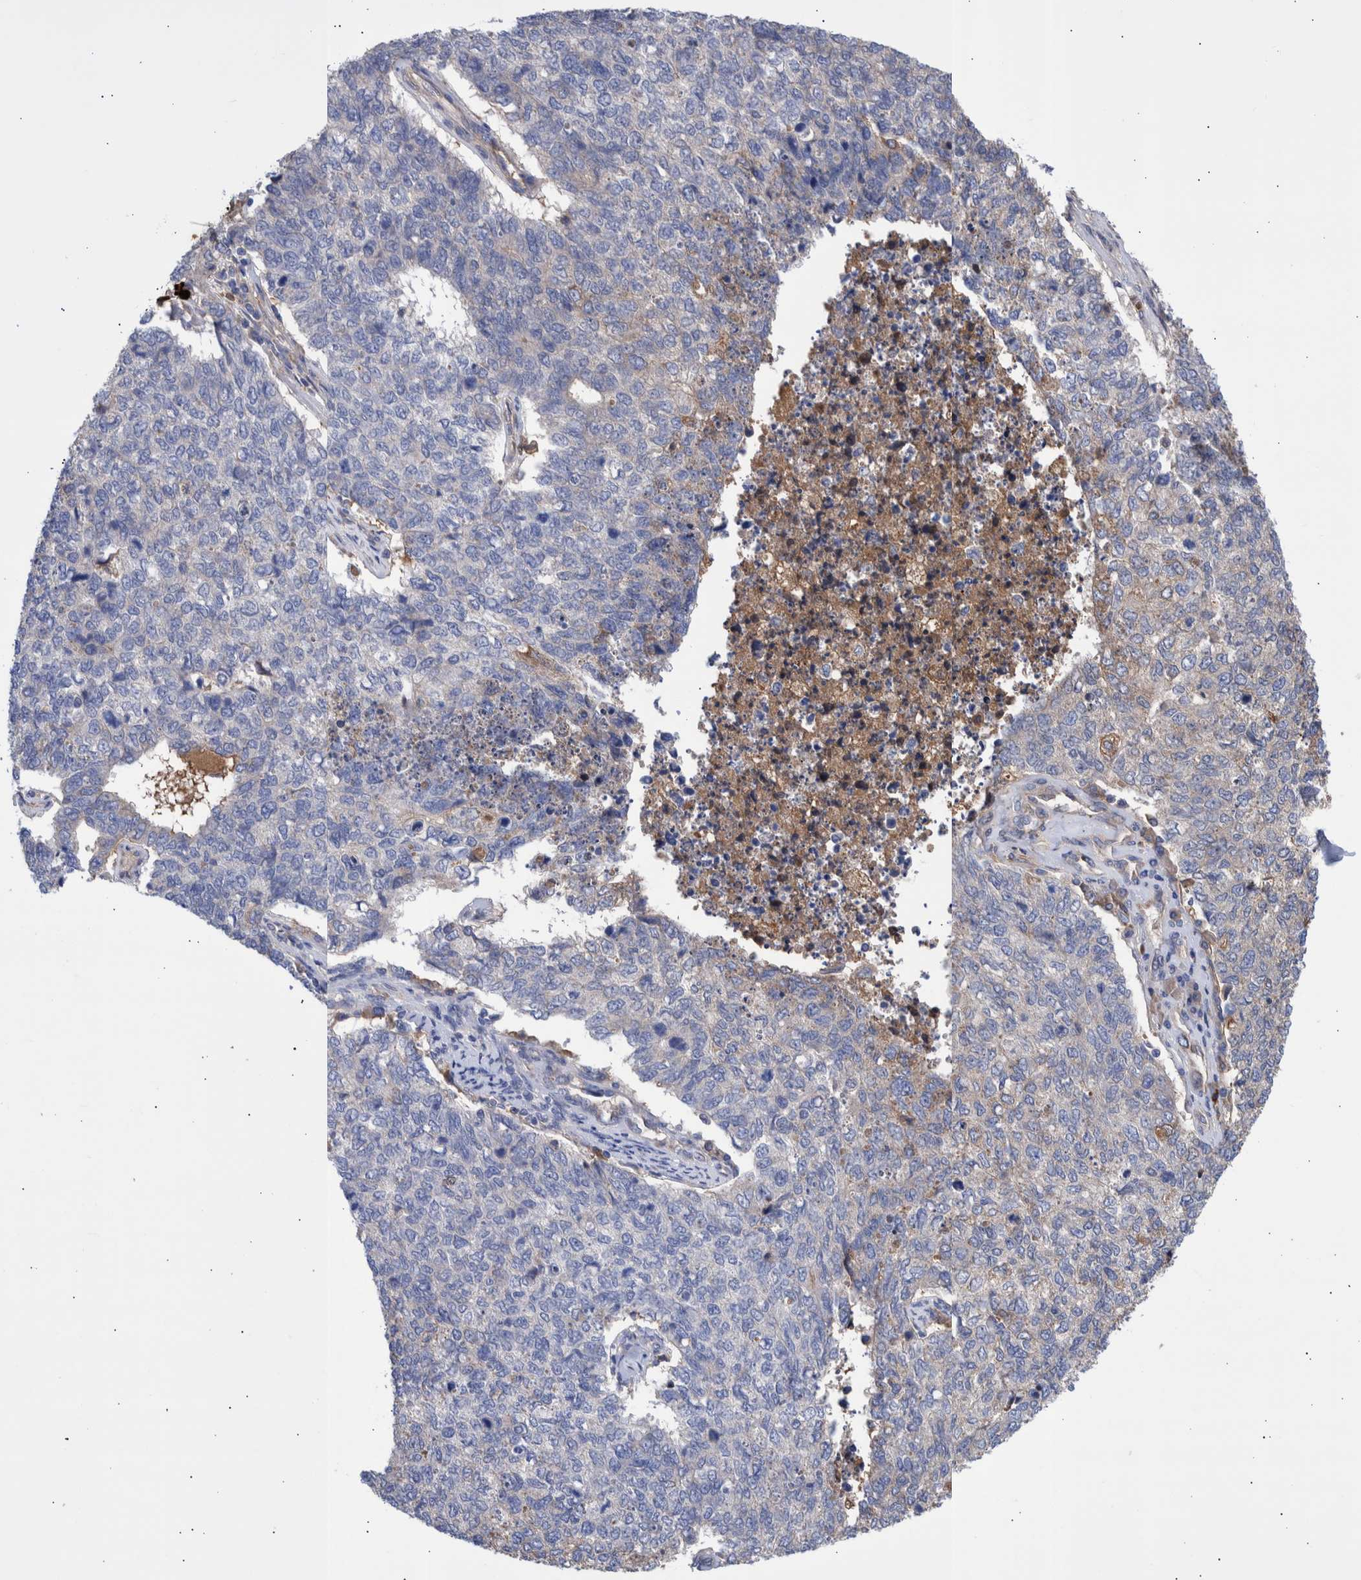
{"staining": {"intensity": "negative", "quantity": "none", "location": "none"}, "tissue": "cervical cancer", "cell_type": "Tumor cells", "image_type": "cancer", "snomed": [{"axis": "morphology", "description": "Squamous cell carcinoma, NOS"}, {"axis": "topography", "description": "Cervix"}], "caption": "Immunohistochemistry of human cervical cancer displays no positivity in tumor cells.", "gene": "DLL4", "patient": {"sex": "female", "age": 63}}